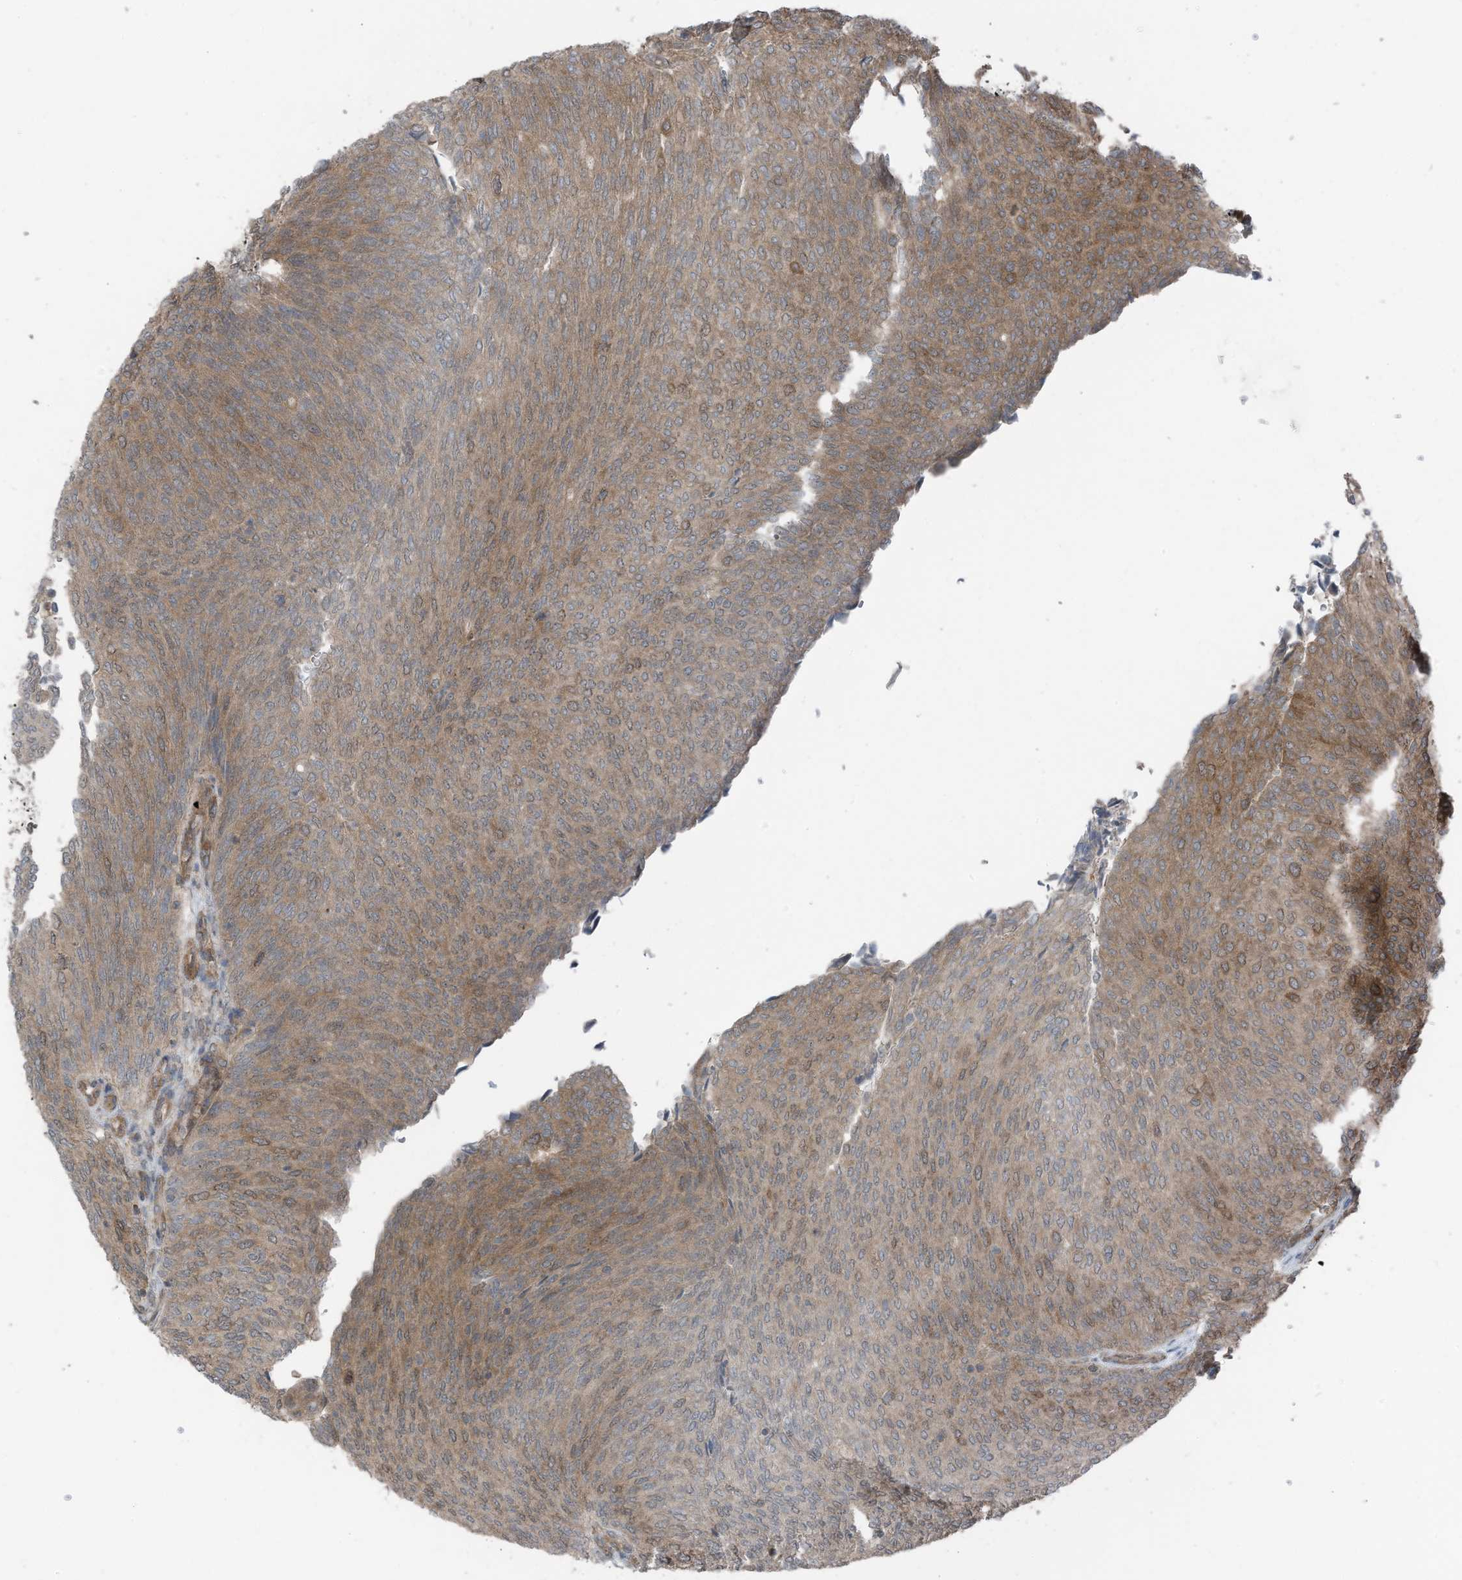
{"staining": {"intensity": "moderate", "quantity": "25%-75%", "location": "cytoplasmic/membranous"}, "tissue": "urothelial cancer", "cell_type": "Tumor cells", "image_type": "cancer", "snomed": [{"axis": "morphology", "description": "Urothelial carcinoma, Low grade"}, {"axis": "topography", "description": "Urinary bladder"}], "caption": "This is a histology image of IHC staining of urothelial cancer, which shows moderate staining in the cytoplasmic/membranous of tumor cells.", "gene": "TXNDC9", "patient": {"sex": "female", "age": 79}}